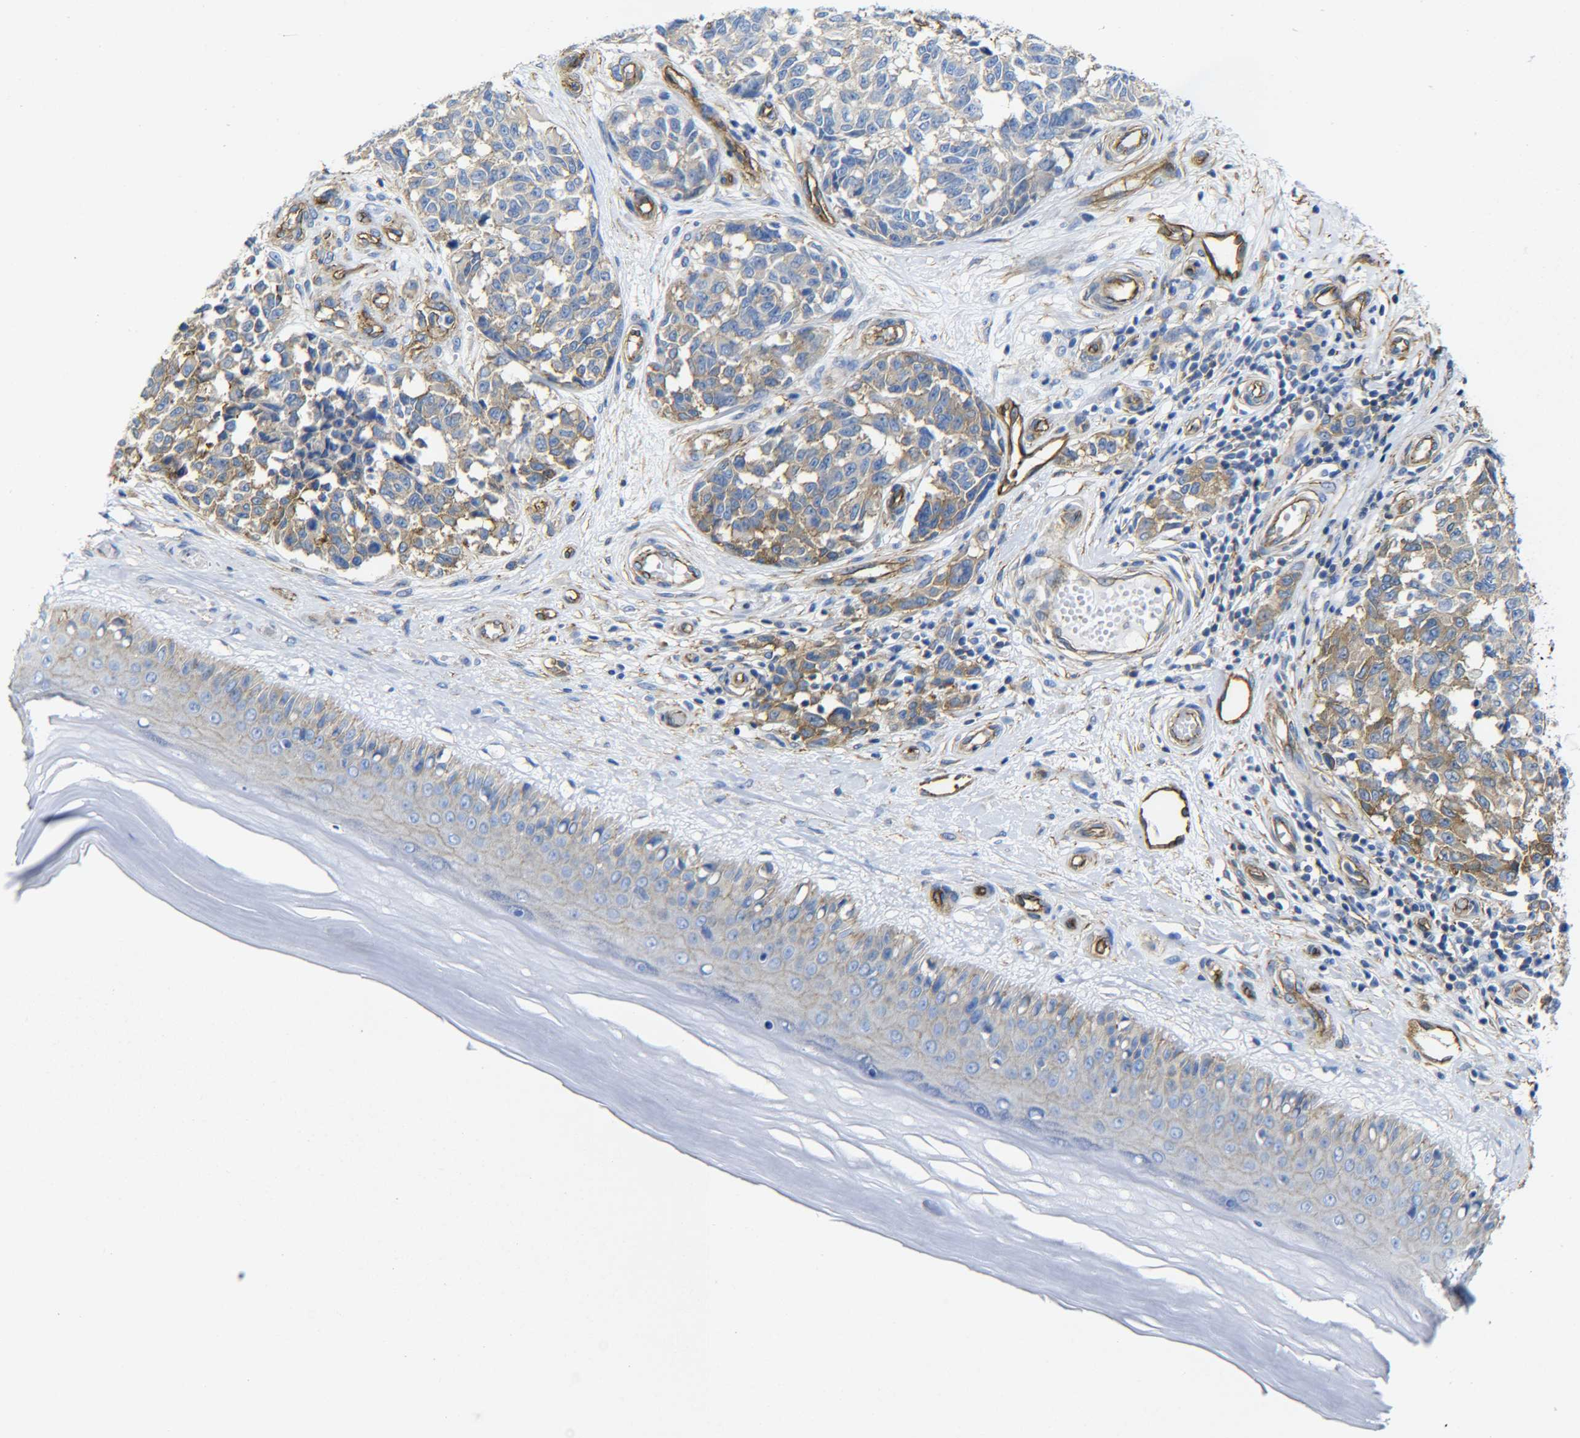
{"staining": {"intensity": "moderate", "quantity": "25%-75%", "location": "cytoplasmic/membranous"}, "tissue": "melanoma", "cell_type": "Tumor cells", "image_type": "cancer", "snomed": [{"axis": "morphology", "description": "Malignant melanoma, NOS"}, {"axis": "topography", "description": "Skin"}], "caption": "A photomicrograph of human malignant melanoma stained for a protein exhibits moderate cytoplasmic/membranous brown staining in tumor cells.", "gene": "SPTBN1", "patient": {"sex": "female", "age": 64}}